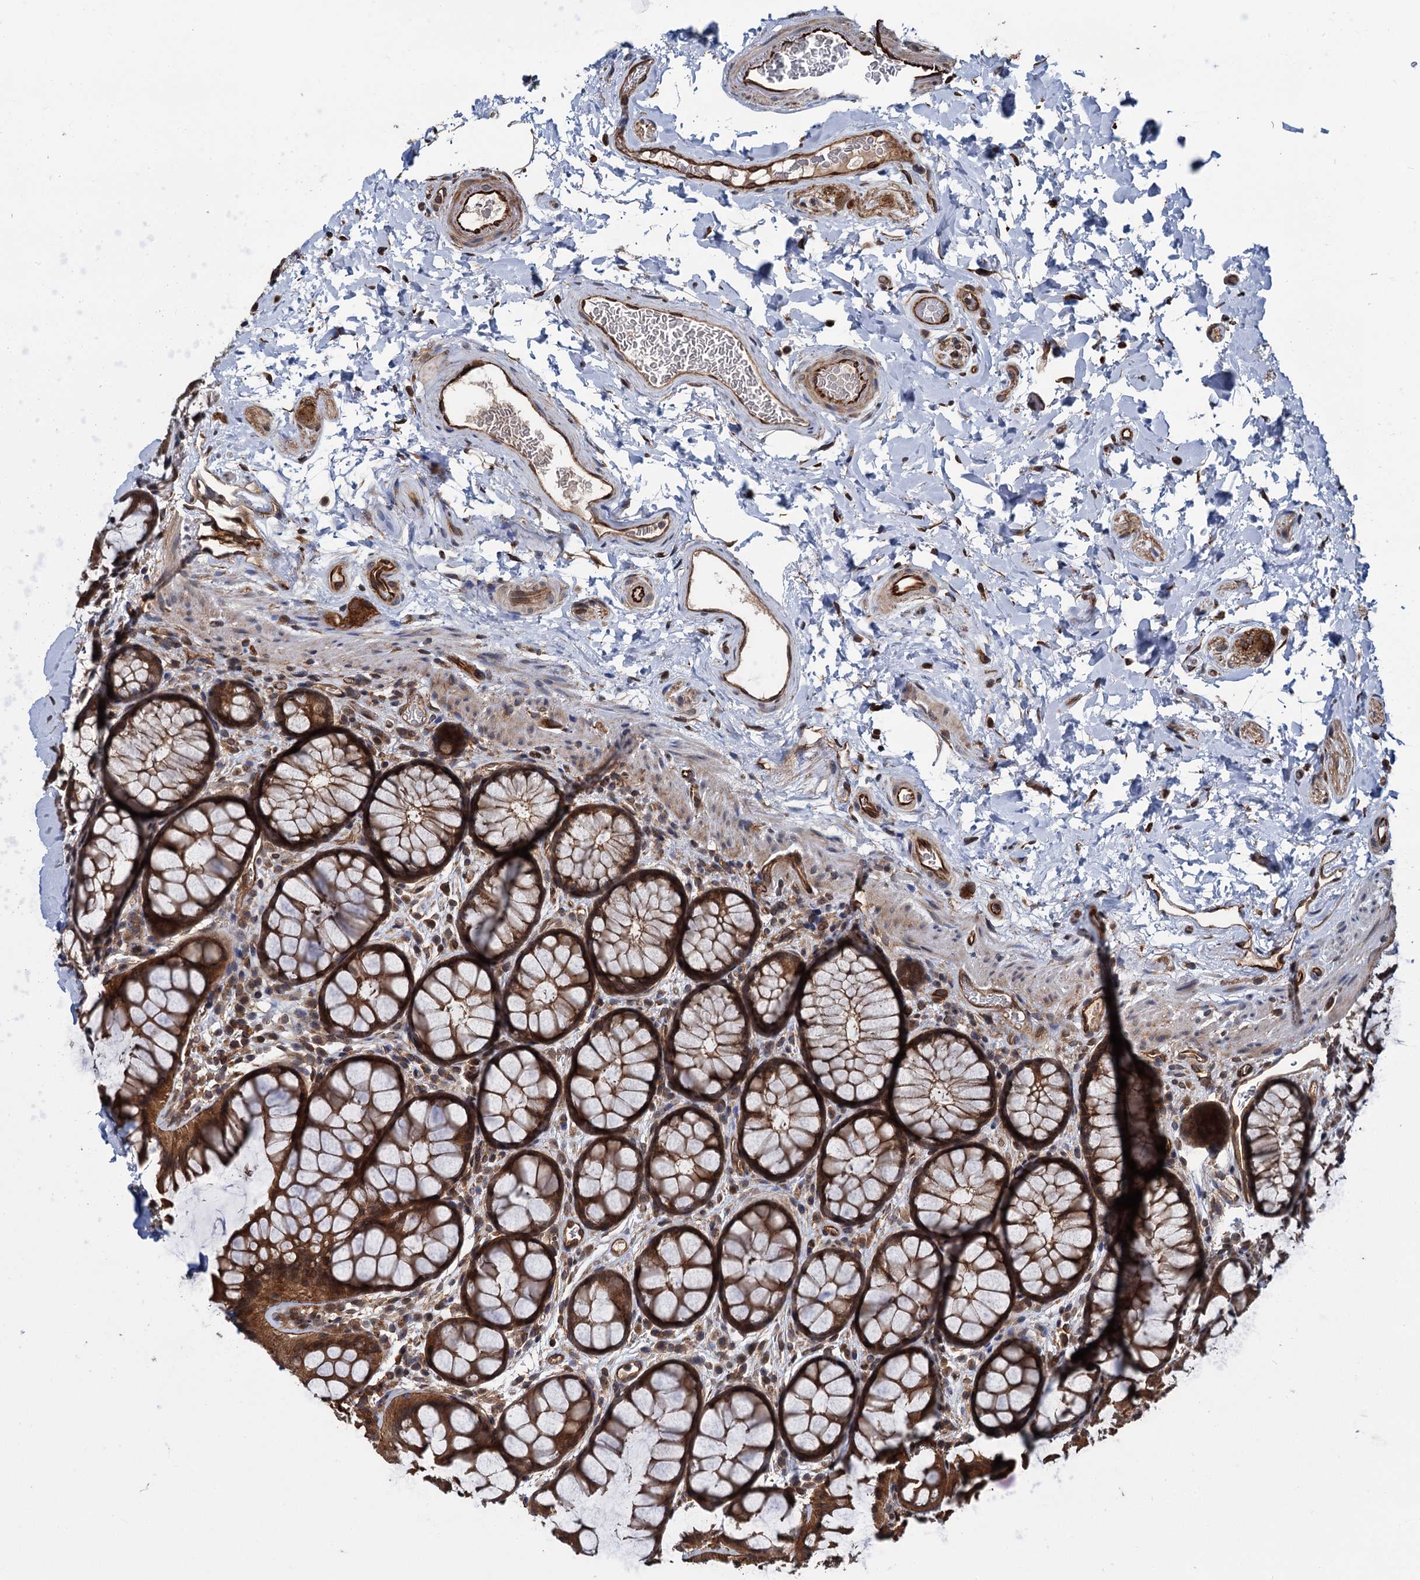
{"staining": {"intensity": "strong", "quantity": ">75%", "location": "cytoplasmic/membranous"}, "tissue": "colon", "cell_type": "Endothelial cells", "image_type": "normal", "snomed": [{"axis": "morphology", "description": "Normal tissue, NOS"}, {"axis": "topography", "description": "Colon"}], "caption": "This is an image of immunohistochemistry (IHC) staining of benign colon, which shows strong expression in the cytoplasmic/membranous of endothelial cells.", "gene": "ZFYVE19", "patient": {"sex": "female", "age": 82}}